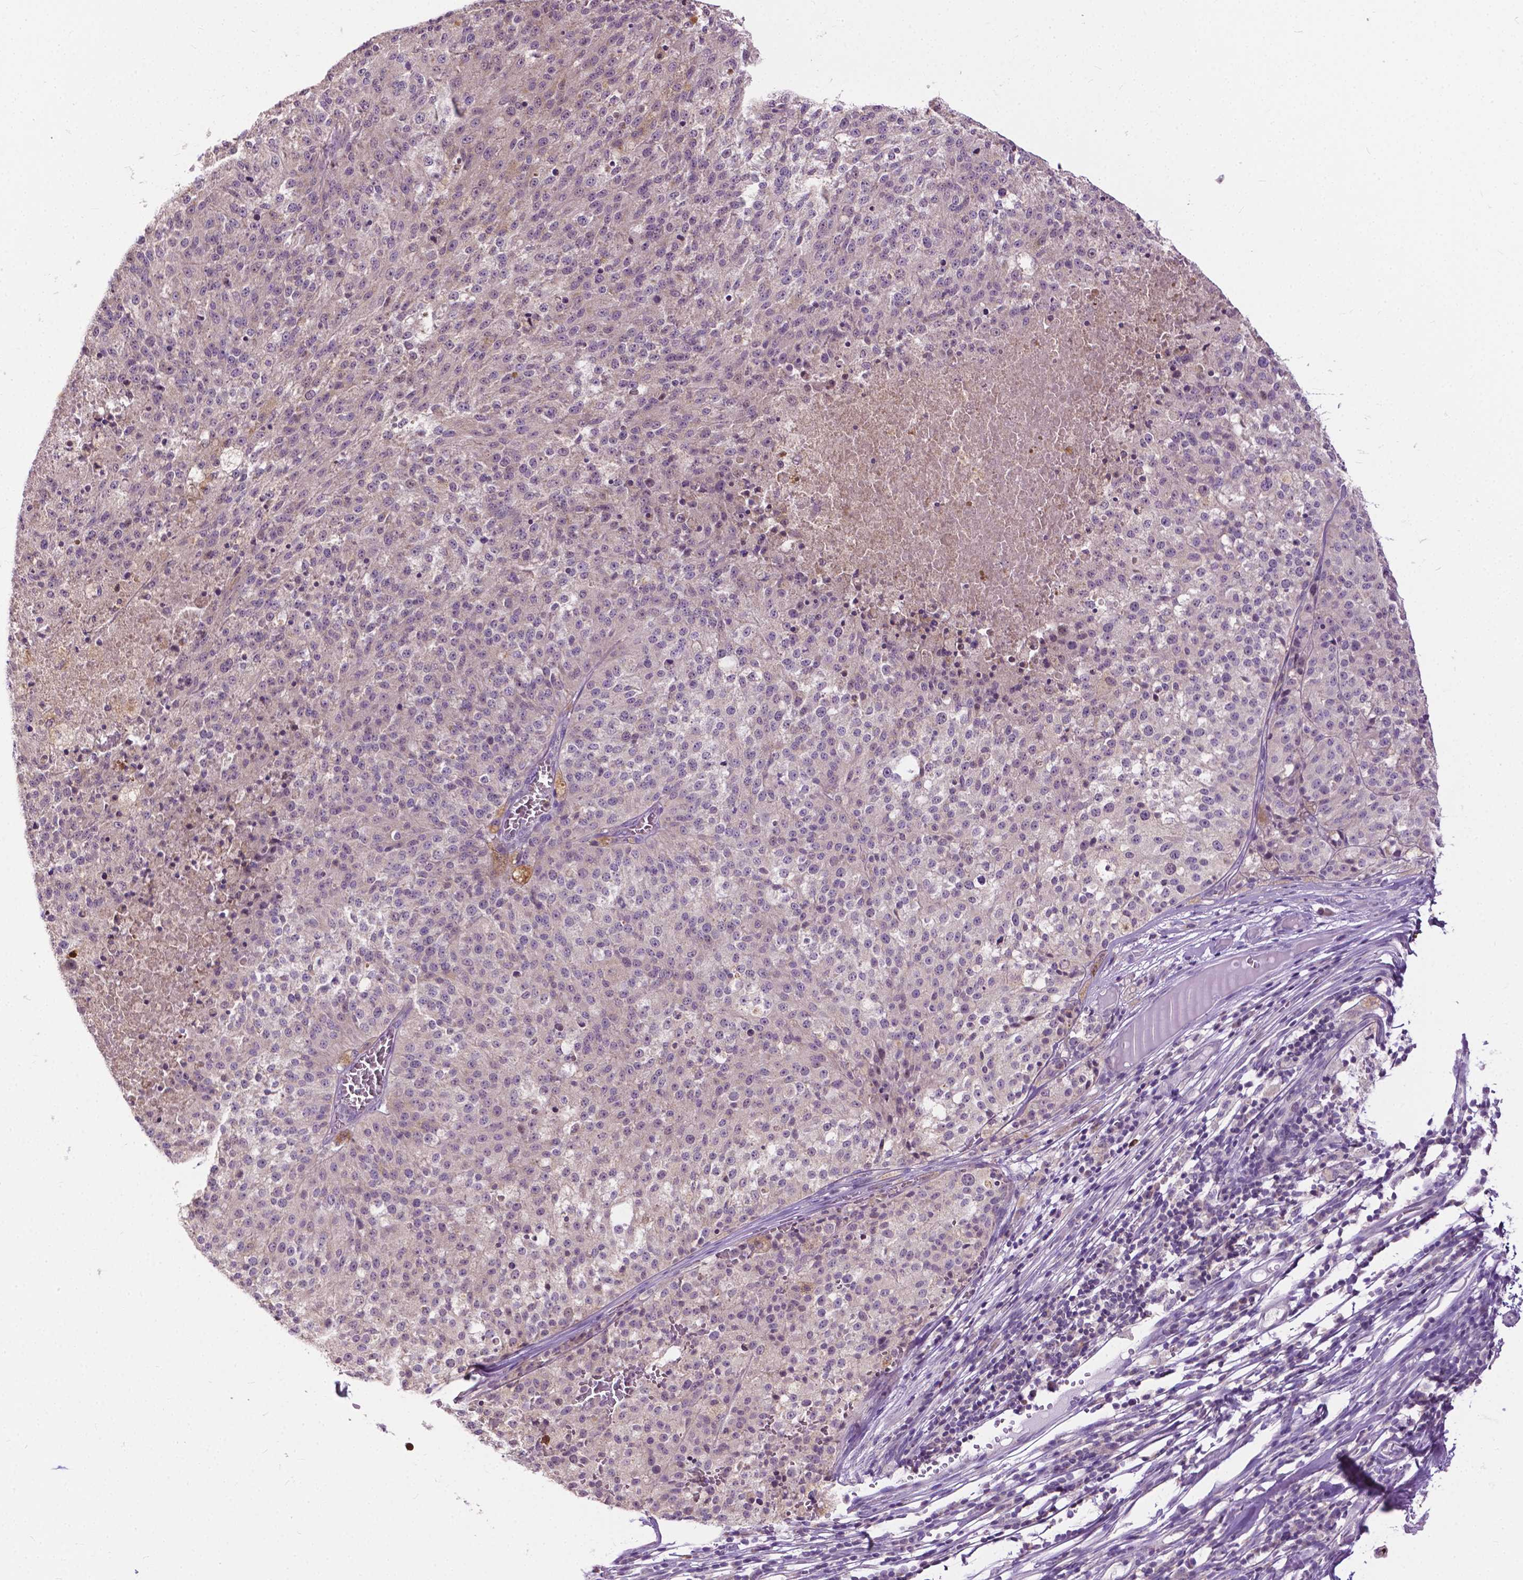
{"staining": {"intensity": "negative", "quantity": "none", "location": "none"}, "tissue": "melanoma", "cell_type": "Tumor cells", "image_type": "cancer", "snomed": [{"axis": "morphology", "description": "Malignant melanoma, Metastatic site"}, {"axis": "topography", "description": "Lymph node"}], "caption": "The image shows no staining of tumor cells in melanoma.", "gene": "TTC9B", "patient": {"sex": "female", "age": 64}}